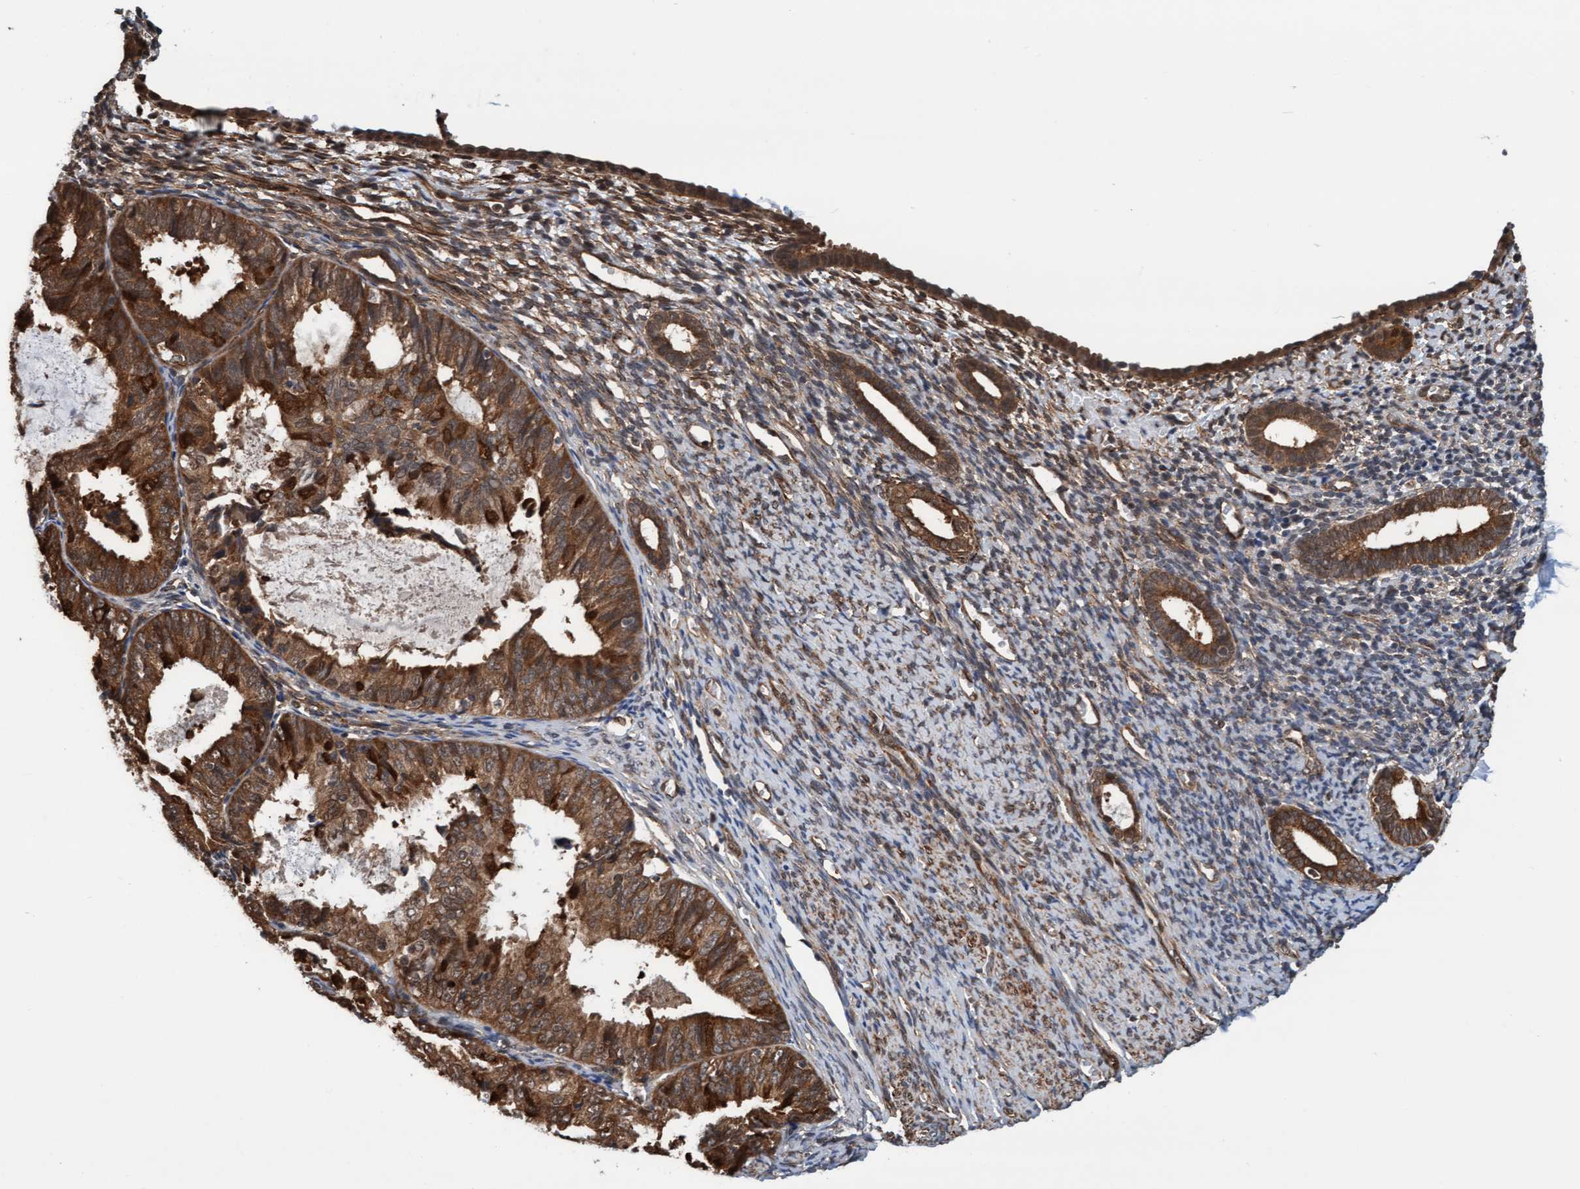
{"staining": {"intensity": "moderate", "quantity": "25%-75%", "location": "cytoplasmic/membranous"}, "tissue": "endometrium", "cell_type": "Cells in endometrial stroma", "image_type": "normal", "snomed": [{"axis": "morphology", "description": "Normal tissue, NOS"}, {"axis": "morphology", "description": "Adenocarcinoma, NOS"}, {"axis": "topography", "description": "Endometrium"}], "caption": "Immunohistochemical staining of normal human endometrium shows moderate cytoplasmic/membranous protein positivity in about 25%-75% of cells in endometrial stroma. (brown staining indicates protein expression, while blue staining denotes nuclei).", "gene": "STXBP4", "patient": {"sex": "female", "age": 57}}